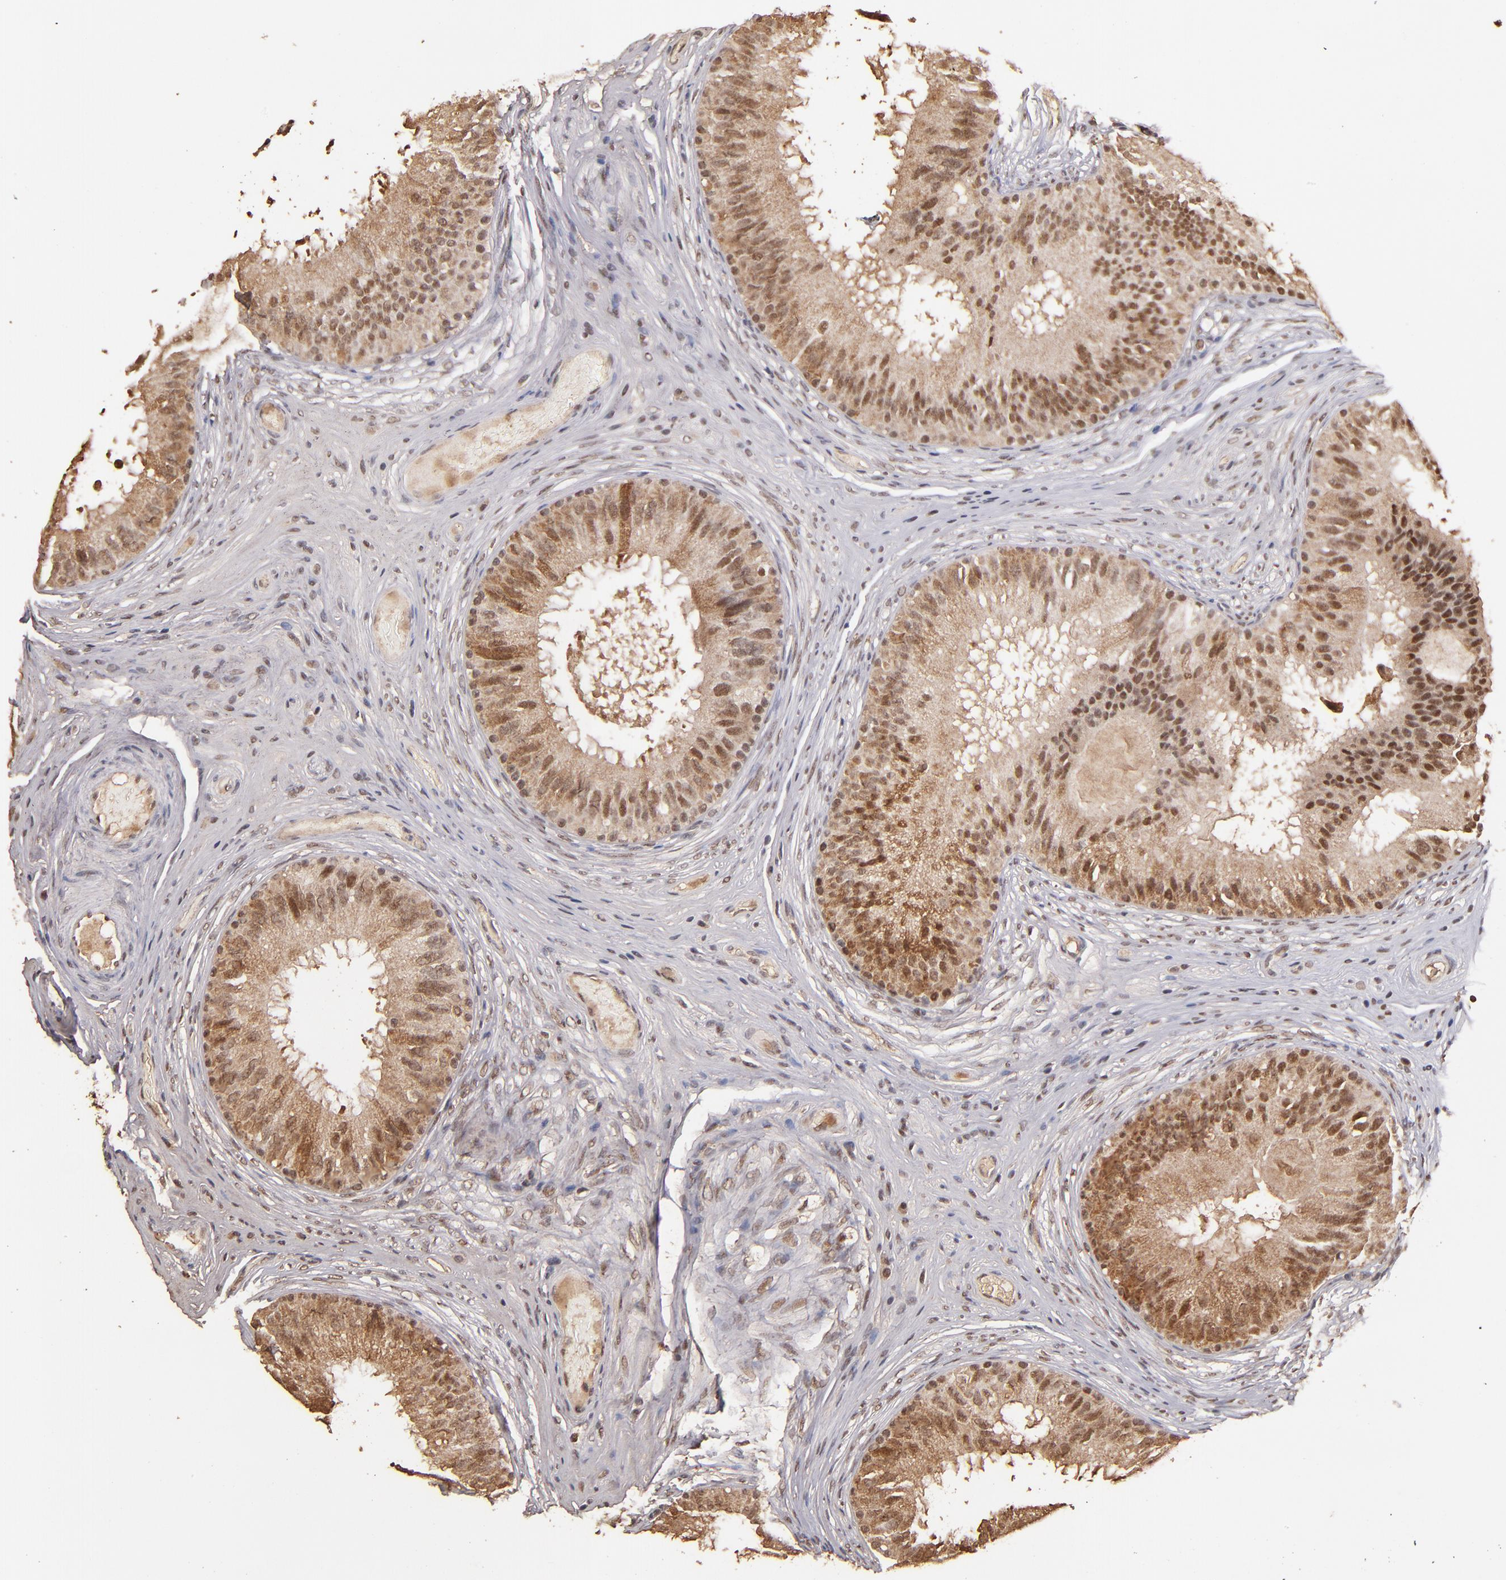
{"staining": {"intensity": "moderate", "quantity": ">75%", "location": "cytoplasmic/membranous,nuclear"}, "tissue": "epididymis", "cell_type": "Glandular cells", "image_type": "normal", "snomed": [{"axis": "morphology", "description": "Normal tissue, NOS"}, {"axis": "topography", "description": "Epididymis"}], "caption": "DAB immunohistochemical staining of normal epididymis exhibits moderate cytoplasmic/membranous,nuclear protein positivity in approximately >75% of glandular cells. (brown staining indicates protein expression, while blue staining denotes nuclei).", "gene": "EAPP", "patient": {"sex": "male", "age": 32}}